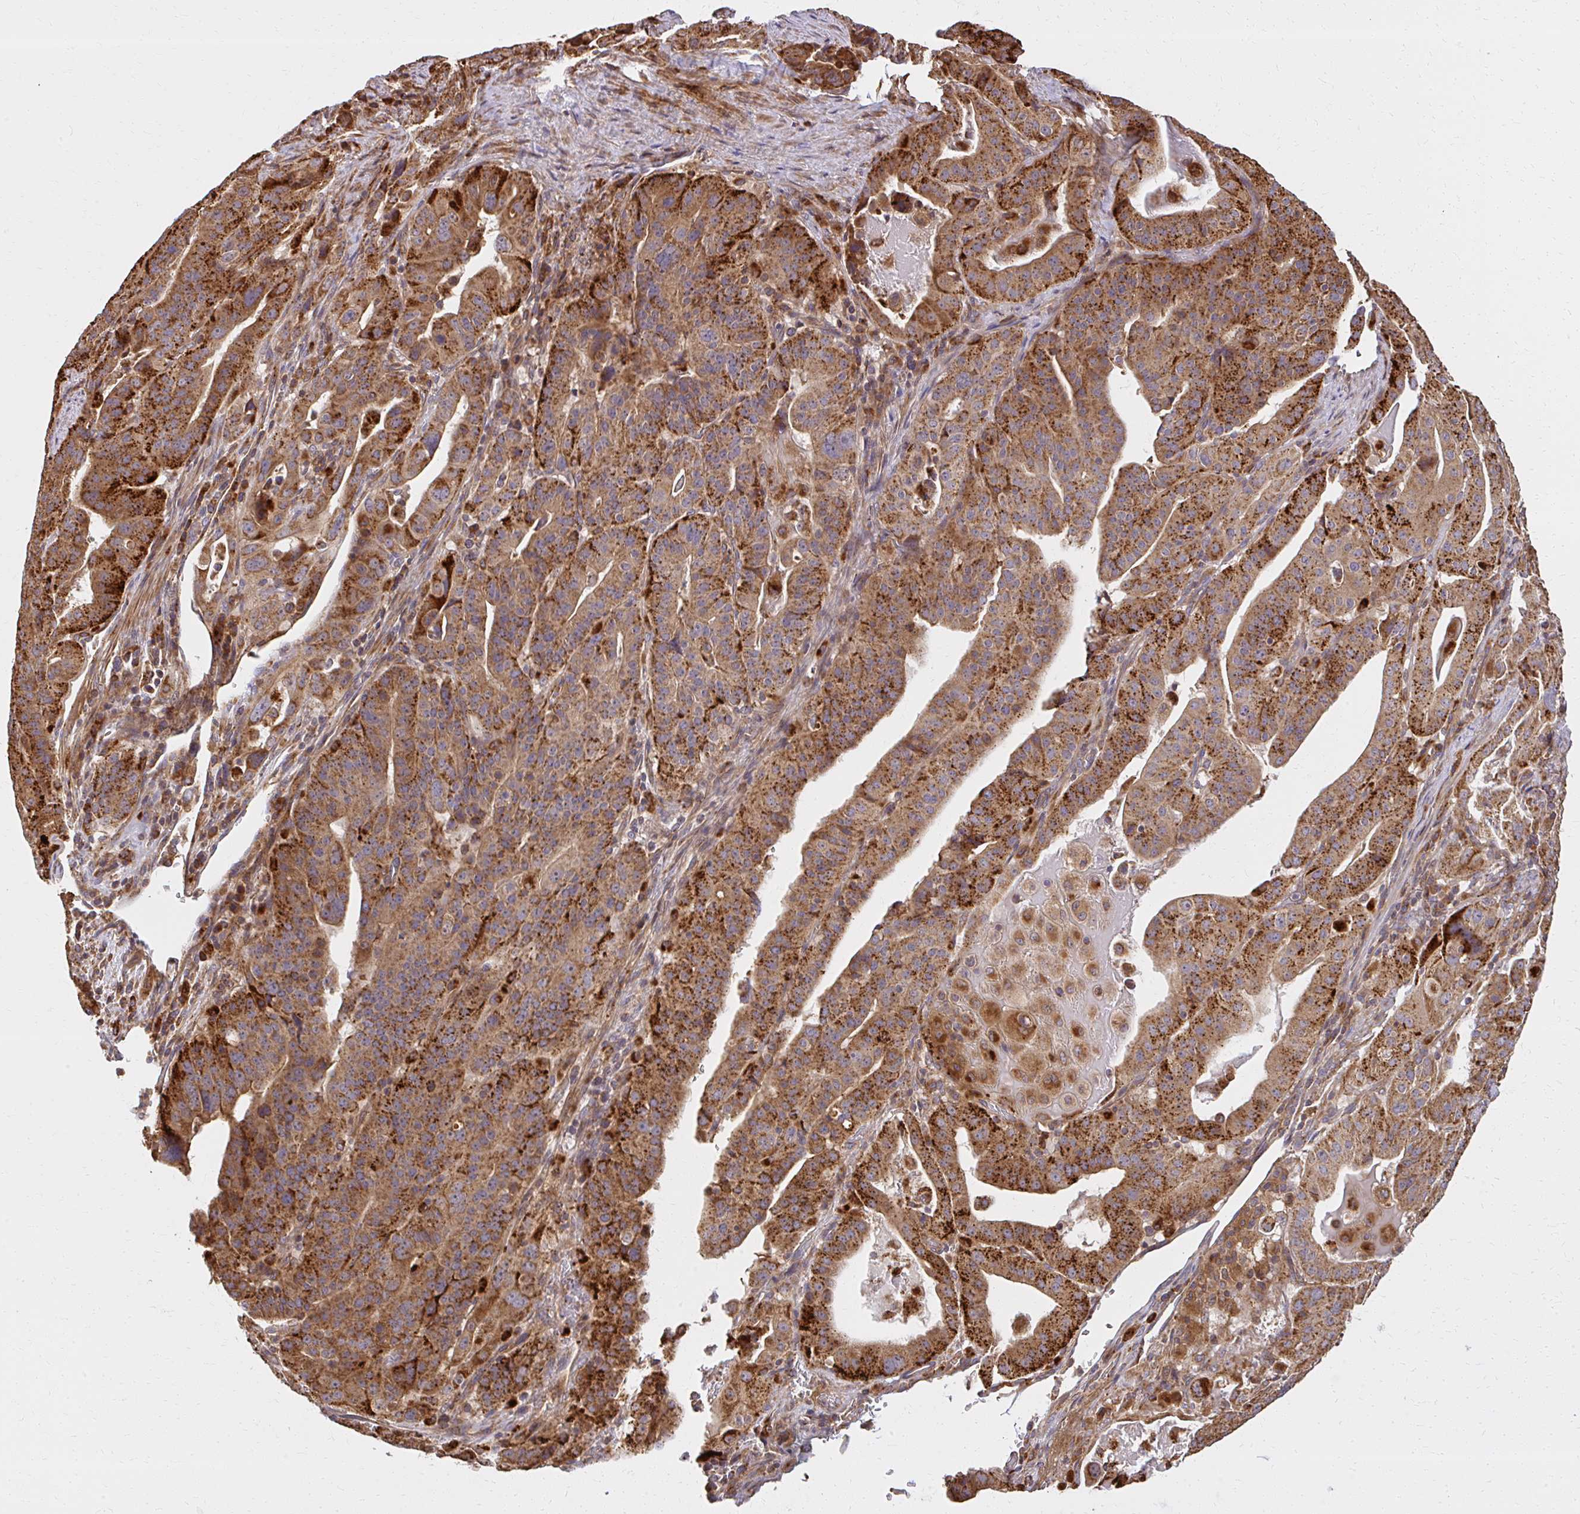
{"staining": {"intensity": "strong", "quantity": ">75%", "location": "cytoplasmic/membranous"}, "tissue": "stomach cancer", "cell_type": "Tumor cells", "image_type": "cancer", "snomed": [{"axis": "morphology", "description": "Adenocarcinoma, NOS"}, {"axis": "topography", "description": "Stomach"}], "caption": "Protein staining of adenocarcinoma (stomach) tissue displays strong cytoplasmic/membranous staining in approximately >75% of tumor cells.", "gene": "GNS", "patient": {"sex": "male", "age": 48}}